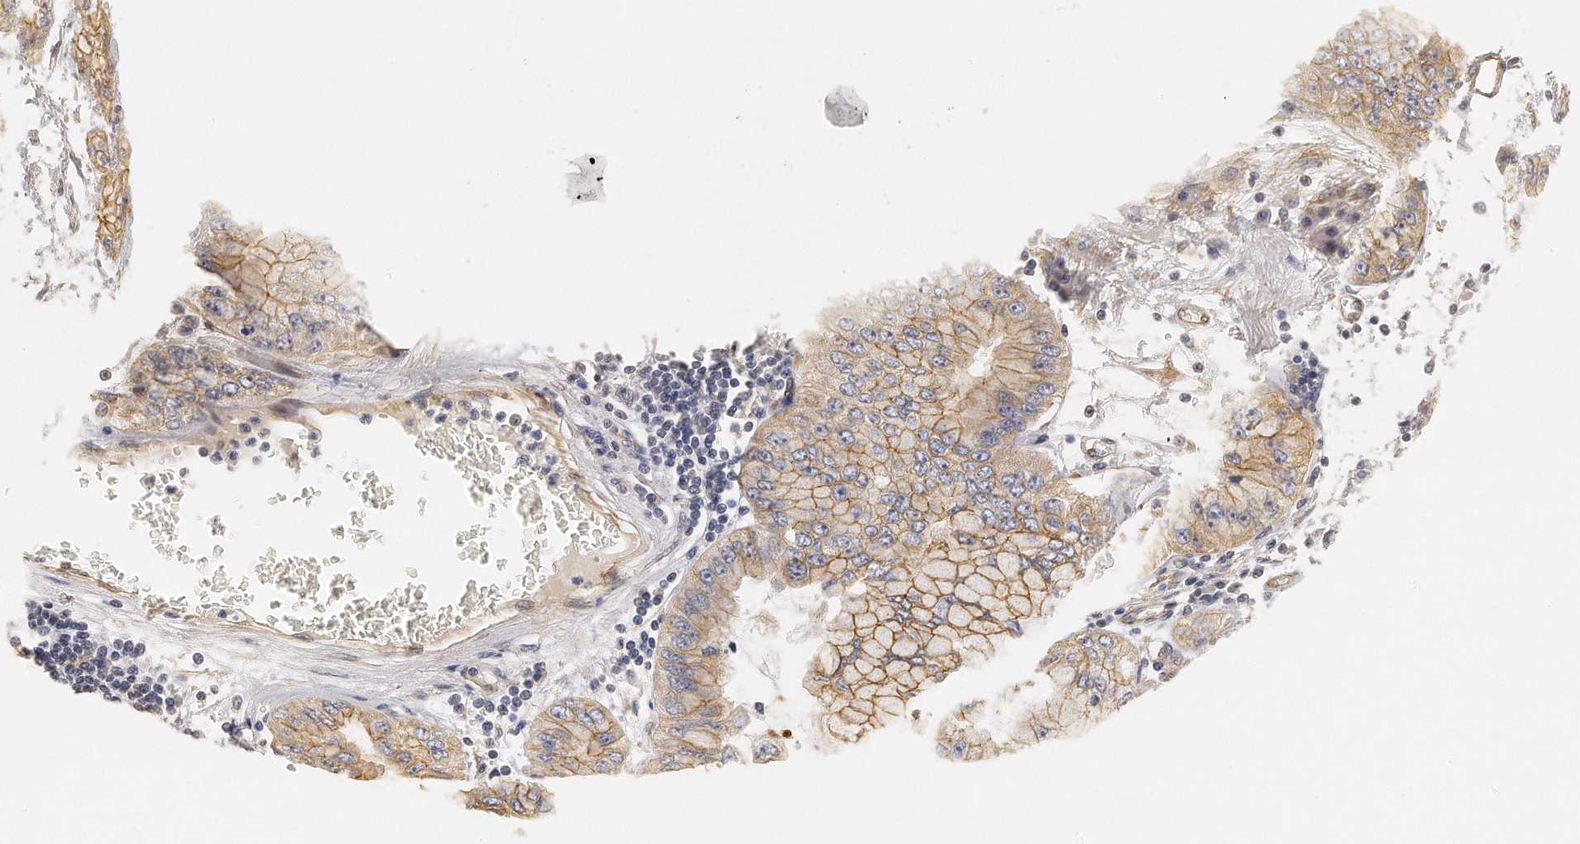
{"staining": {"intensity": "moderate", "quantity": ">75%", "location": "cytoplasmic/membranous"}, "tissue": "liver cancer", "cell_type": "Tumor cells", "image_type": "cancer", "snomed": [{"axis": "morphology", "description": "Cholangiocarcinoma"}, {"axis": "topography", "description": "Liver"}], "caption": "Immunohistochemical staining of human liver cholangiocarcinoma reveals medium levels of moderate cytoplasmic/membranous protein staining in about >75% of tumor cells.", "gene": "CHST7", "patient": {"sex": "female", "age": 79}}